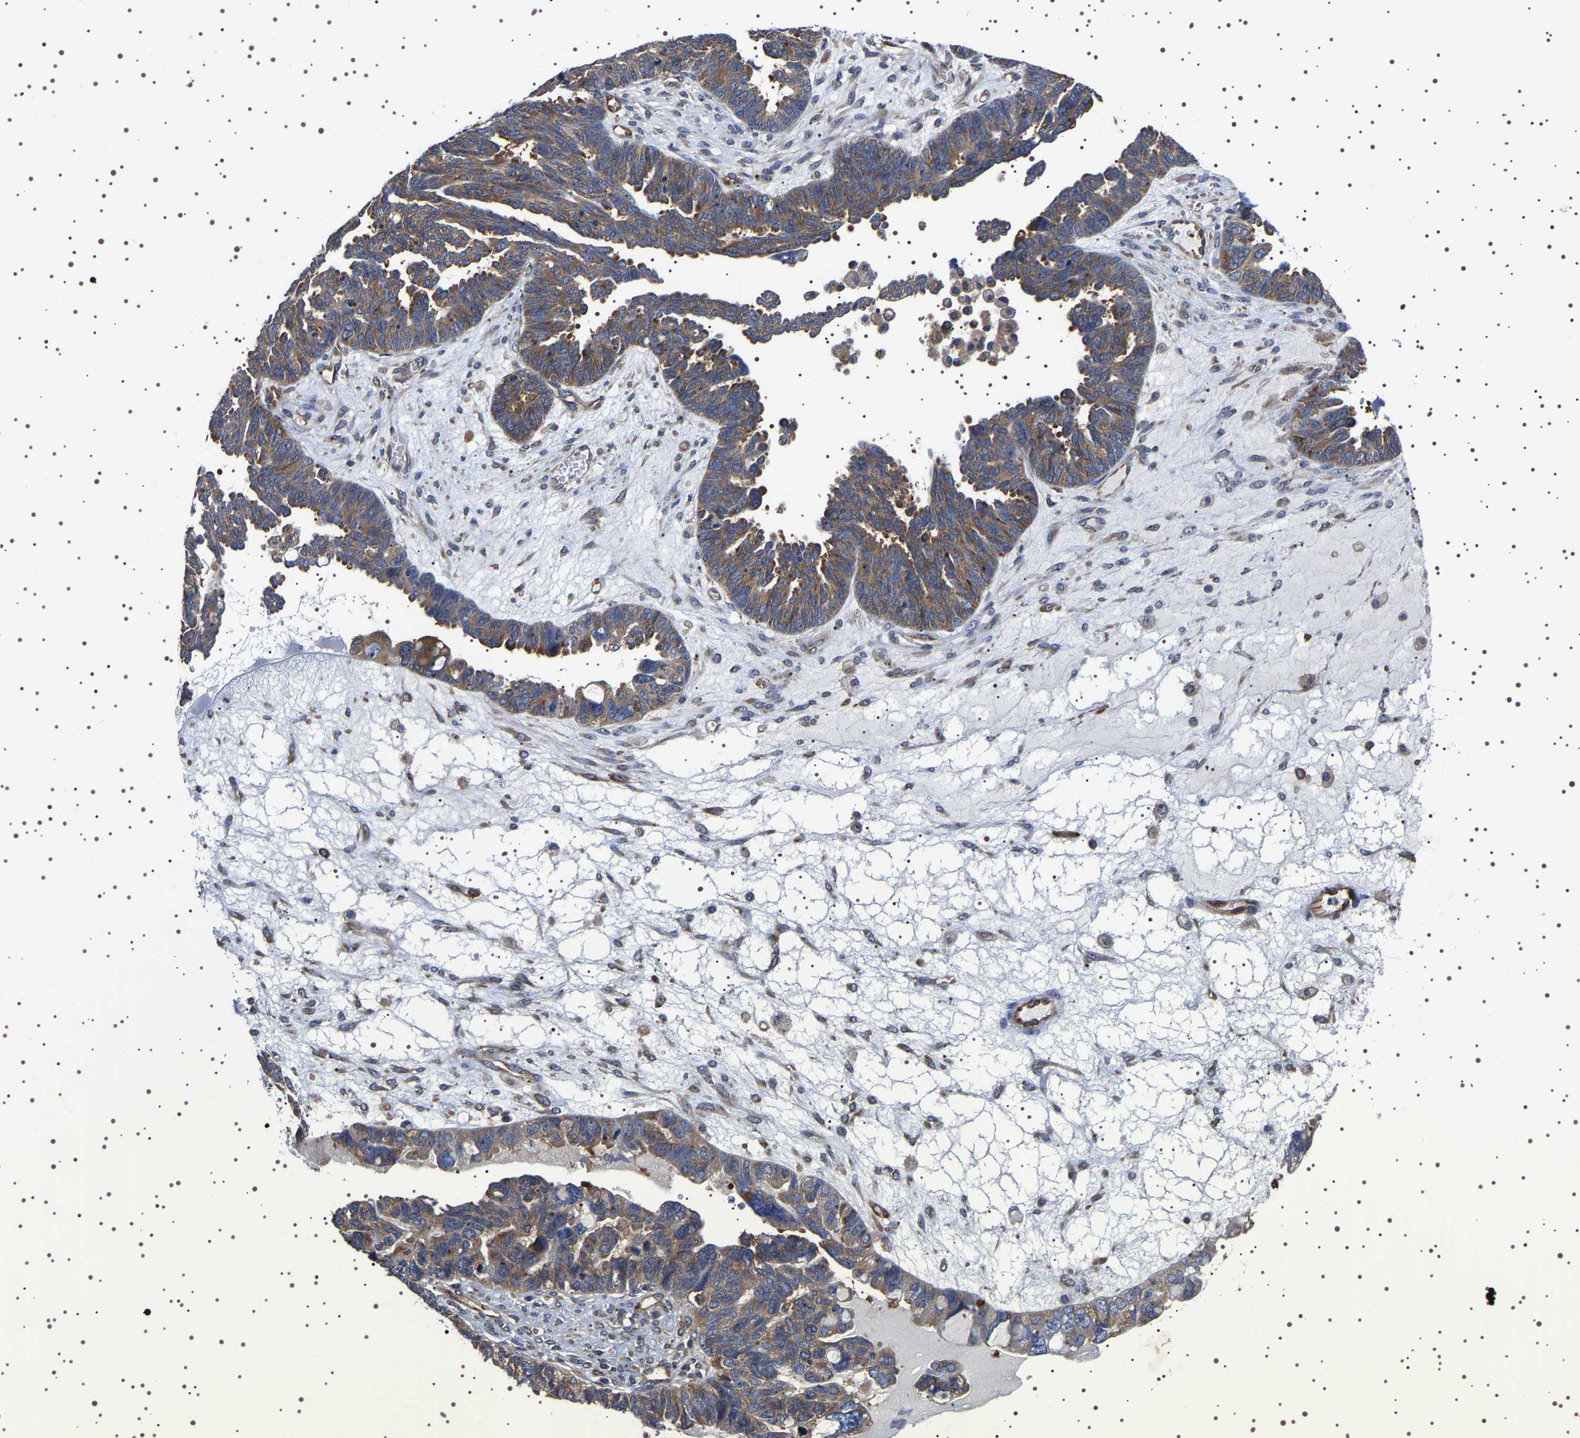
{"staining": {"intensity": "moderate", "quantity": ">75%", "location": "cytoplasmic/membranous"}, "tissue": "ovarian cancer", "cell_type": "Tumor cells", "image_type": "cancer", "snomed": [{"axis": "morphology", "description": "Cystadenocarcinoma, serous, NOS"}, {"axis": "topography", "description": "Ovary"}], "caption": "This is a histology image of IHC staining of ovarian cancer (serous cystadenocarcinoma), which shows moderate positivity in the cytoplasmic/membranous of tumor cells.", "gene": "DARS1", "patient": {"sex": "female", "age": 79}}